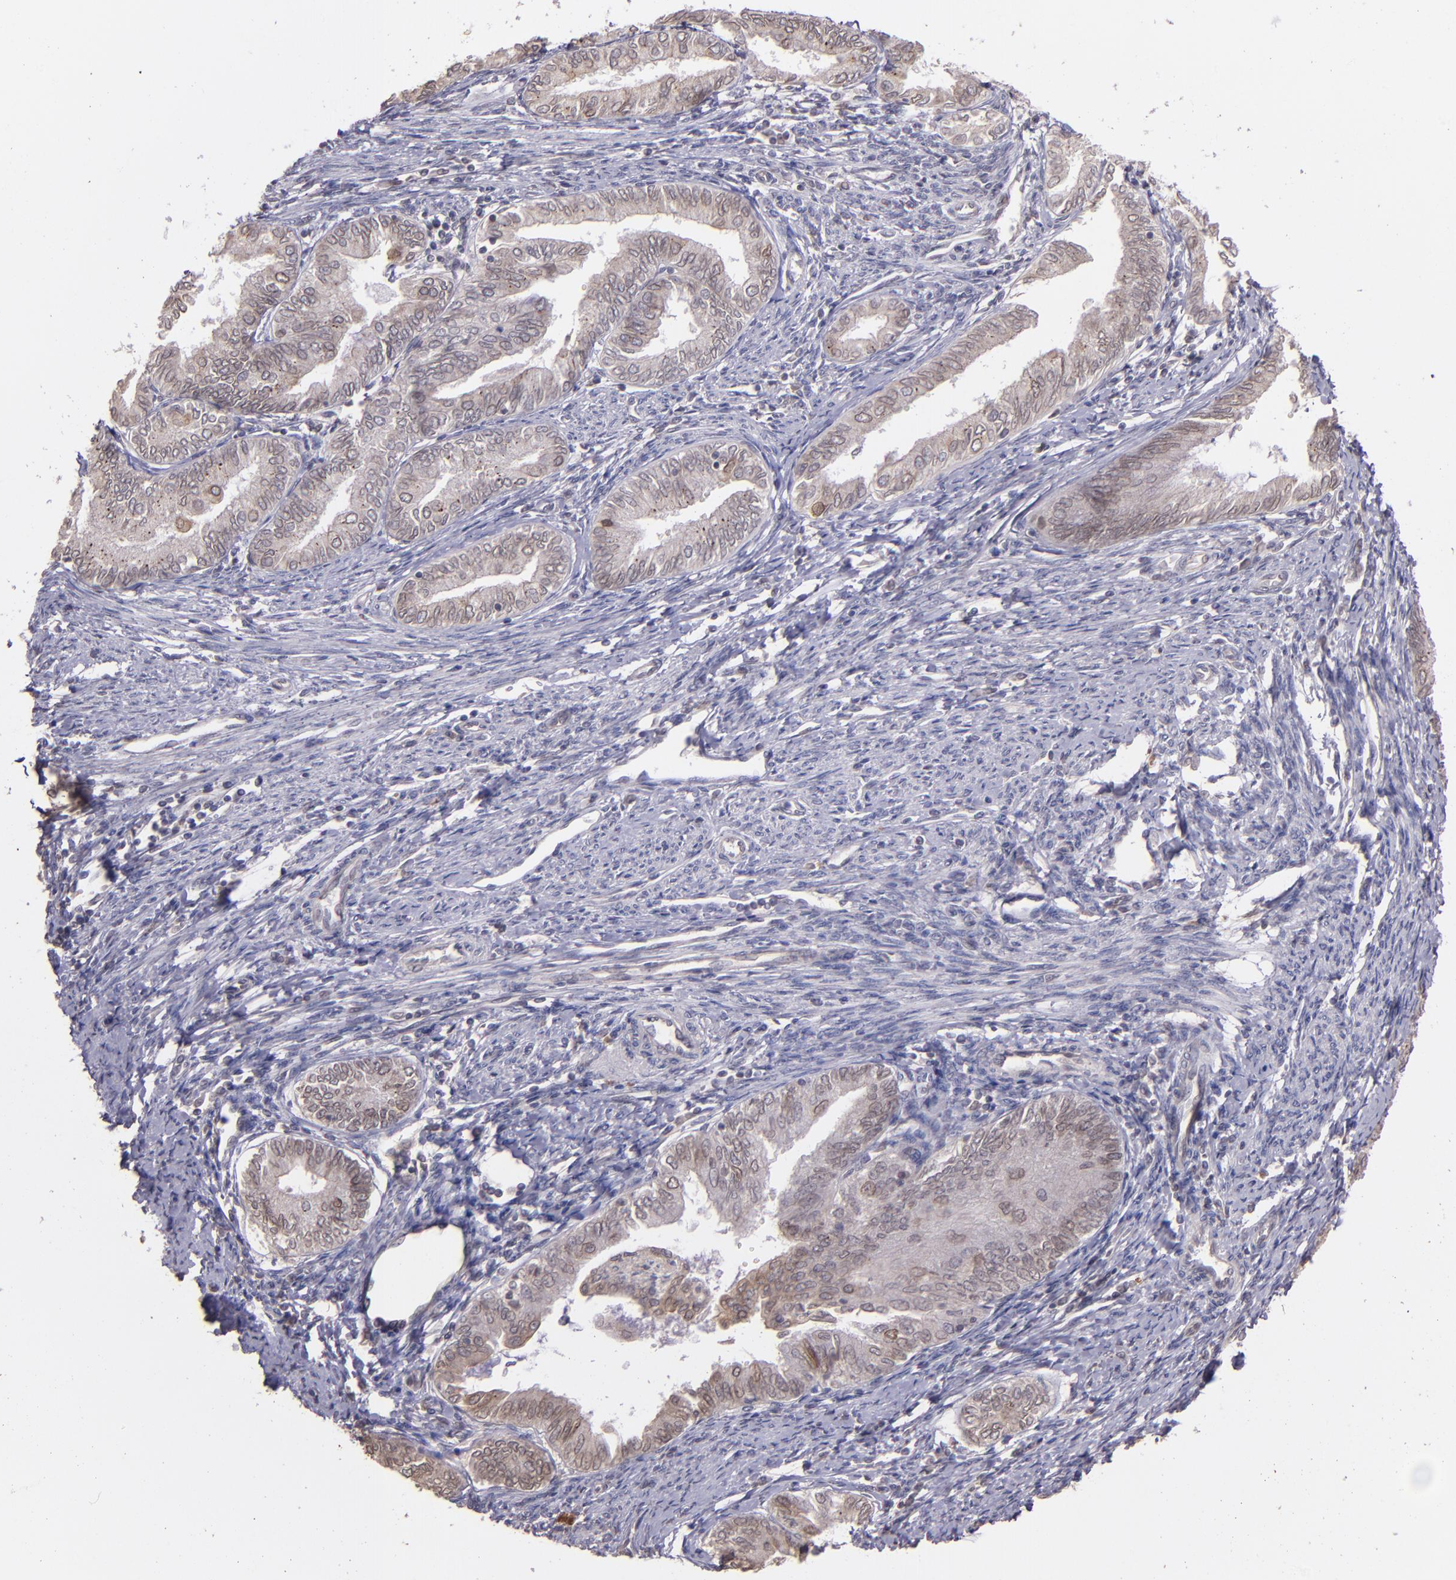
{"staining": {"intensity": "weak", "quantity": "25%-75%", "location": "cytoplasmic/membranous"}, "tissue": "endometrial cancer", "cell_type": "Tumor cells", "image_type": "cancer", "snomed": [{"axis": "morphology", "description": "Adenocarcinoma, NOS"}, {"axis": "topography", "description": "Endometrium"}], "caption": "Protein expression analysis of adenocarcinoma (endometrial) demonstrates weak cytoplasmic/membranous positivity in about 25%-75% of tumor cells.", "gene": "NUP62CL", "patient": {"sex": "female", "age": 66}}